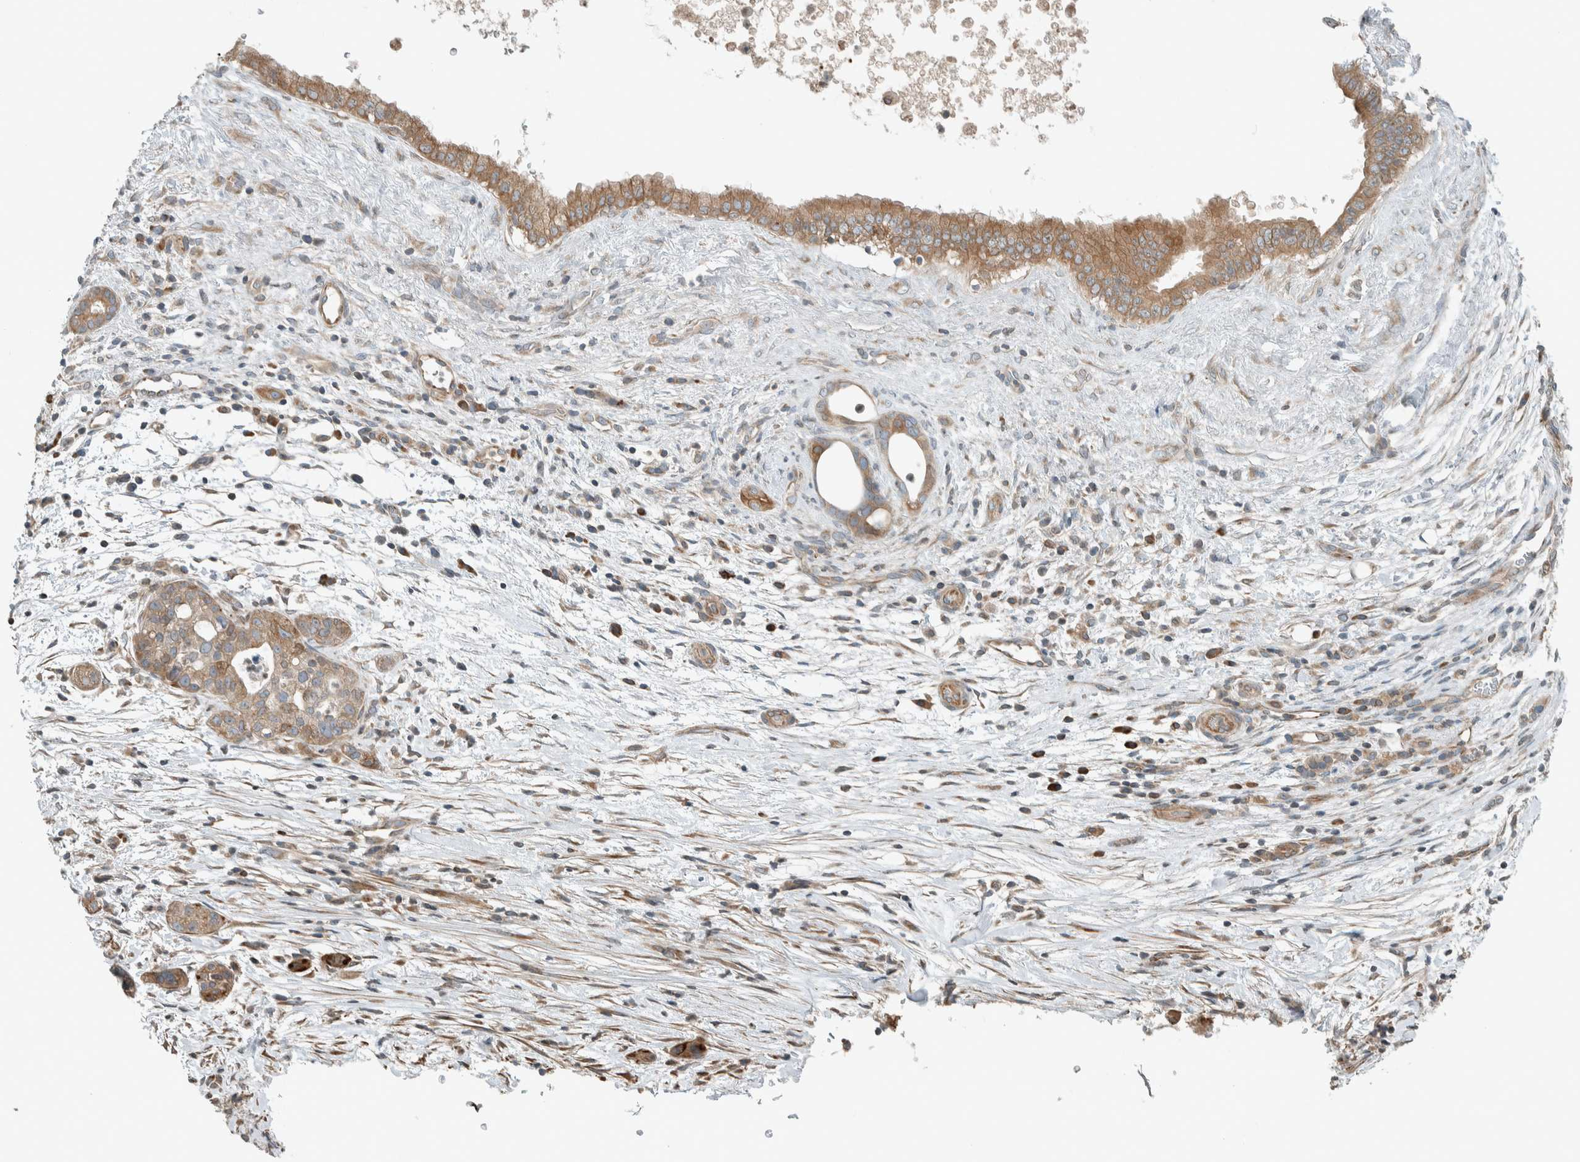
{"staining": {"intensity": "moderate", "quantity": ">75%", "location": "cytoplasmic/membranous"}, "tissue": "pancreatic cancer", "cell_type": "Tumor cells", "image_type": "cancer", "snomed": [{"axis": "morphology", "description": "Adenocarcinoma, NOS"}, {"axis": "topography", "description": "Pancreas"}], "caption": "A brown stain highlights moderate cytoplasmic/membranous positivity of a protein in human pancreatic adenocarcinoma tumor cells.", "gene": "SEL1L", "patient": {"sex": "female", "age": 78}}